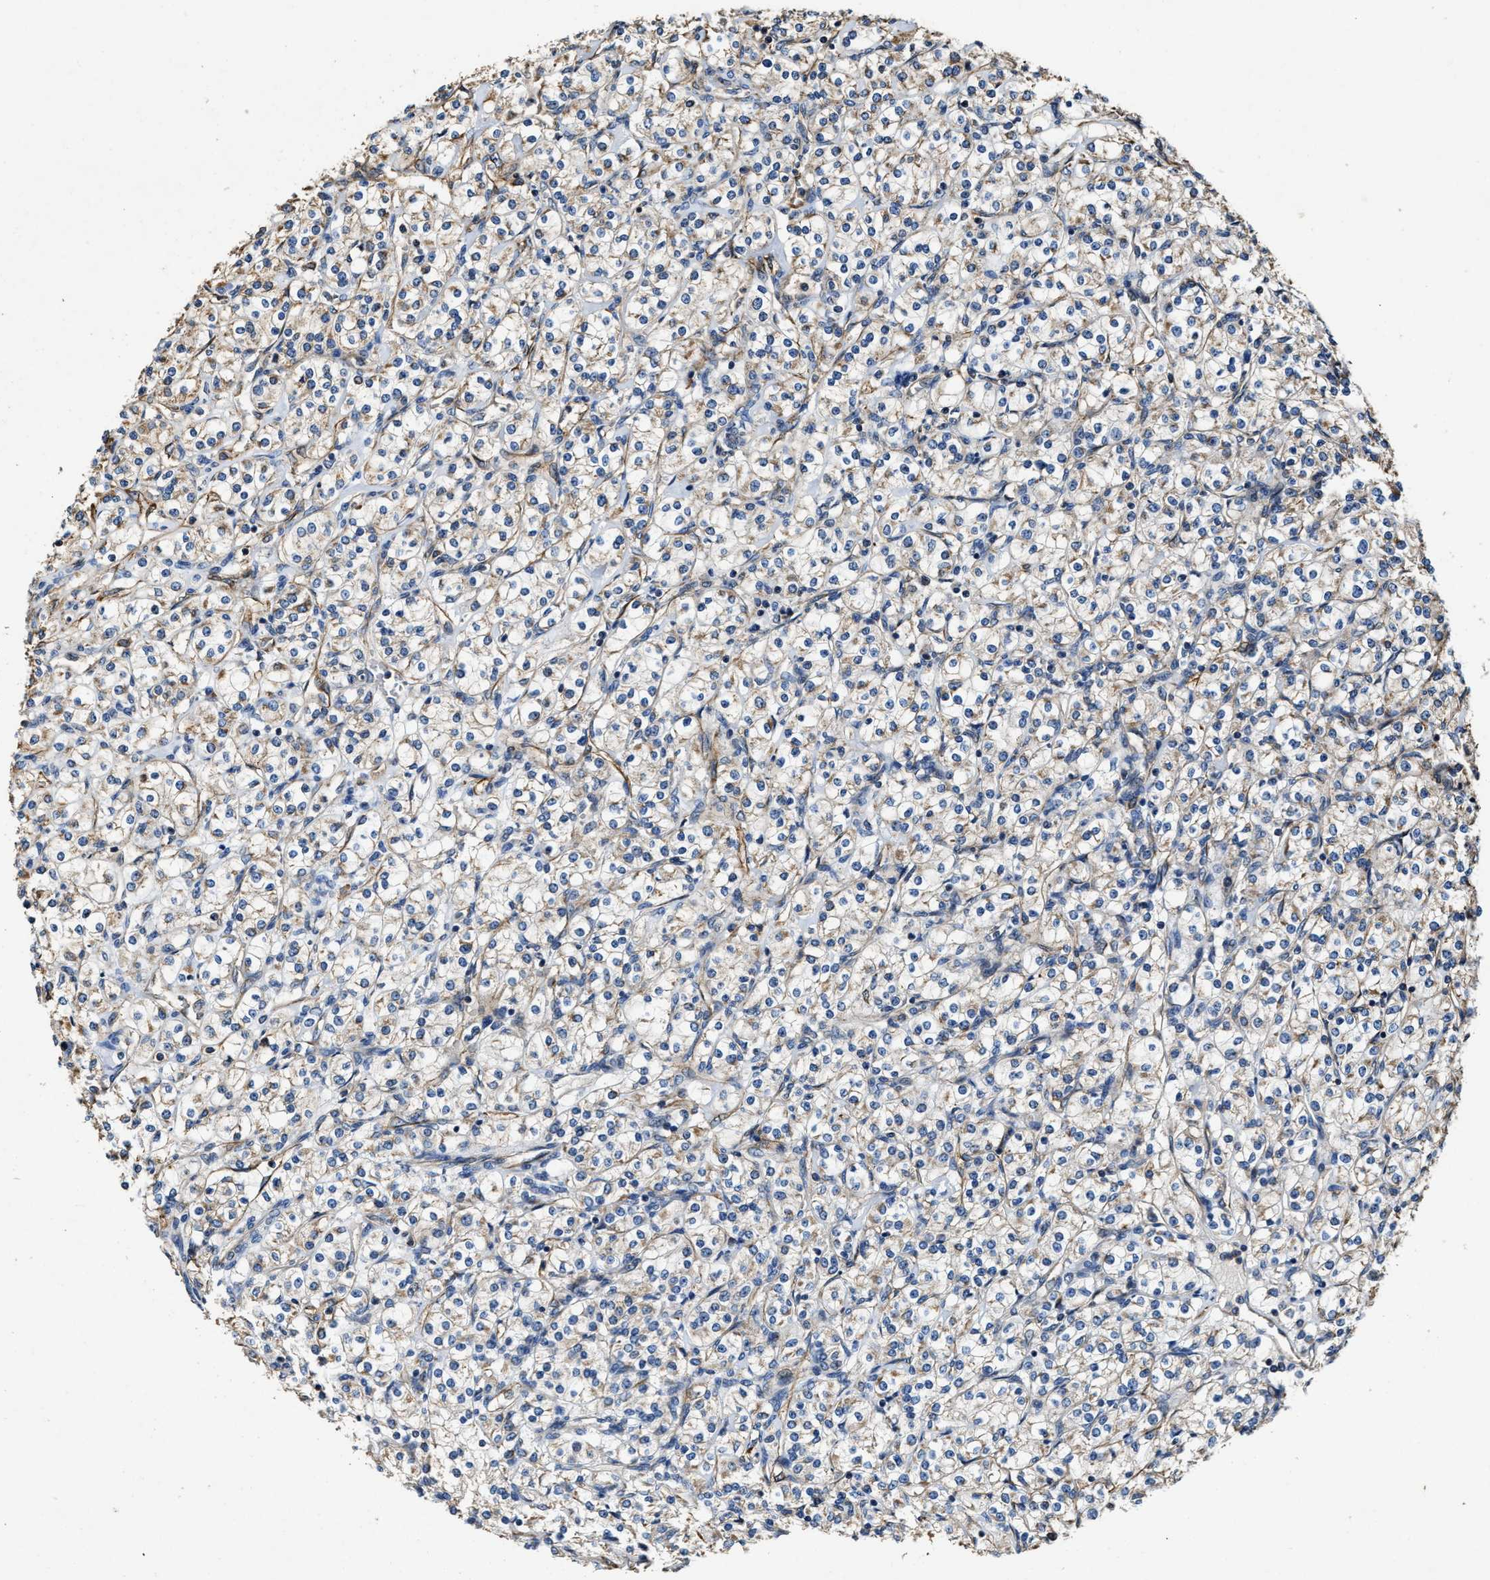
{"staining": {"intensity": "weak", "quantity": "25%-75%", "location": "cytoplasmic/membranous"}, "tissue": "renal cancer", "cell_type": "Tumor cells", "image_type": "cancer", "snomed": [{"axis": "morphology", "description": "Adenocarcinoma, NOS"}, {"axis": "topography", "description": "Kidney"}], "caption": "Immunohistochemistry (DAB (3,3'-diaminobenzidine)) staining of human renal cancer (adenocarcinoma) shows weak cytoplasmic/membranous protein expression in approximately 25%-75% of tumor cells.", "gene": "GFRA3", "patient": {"sex": "male", "age": 77}}